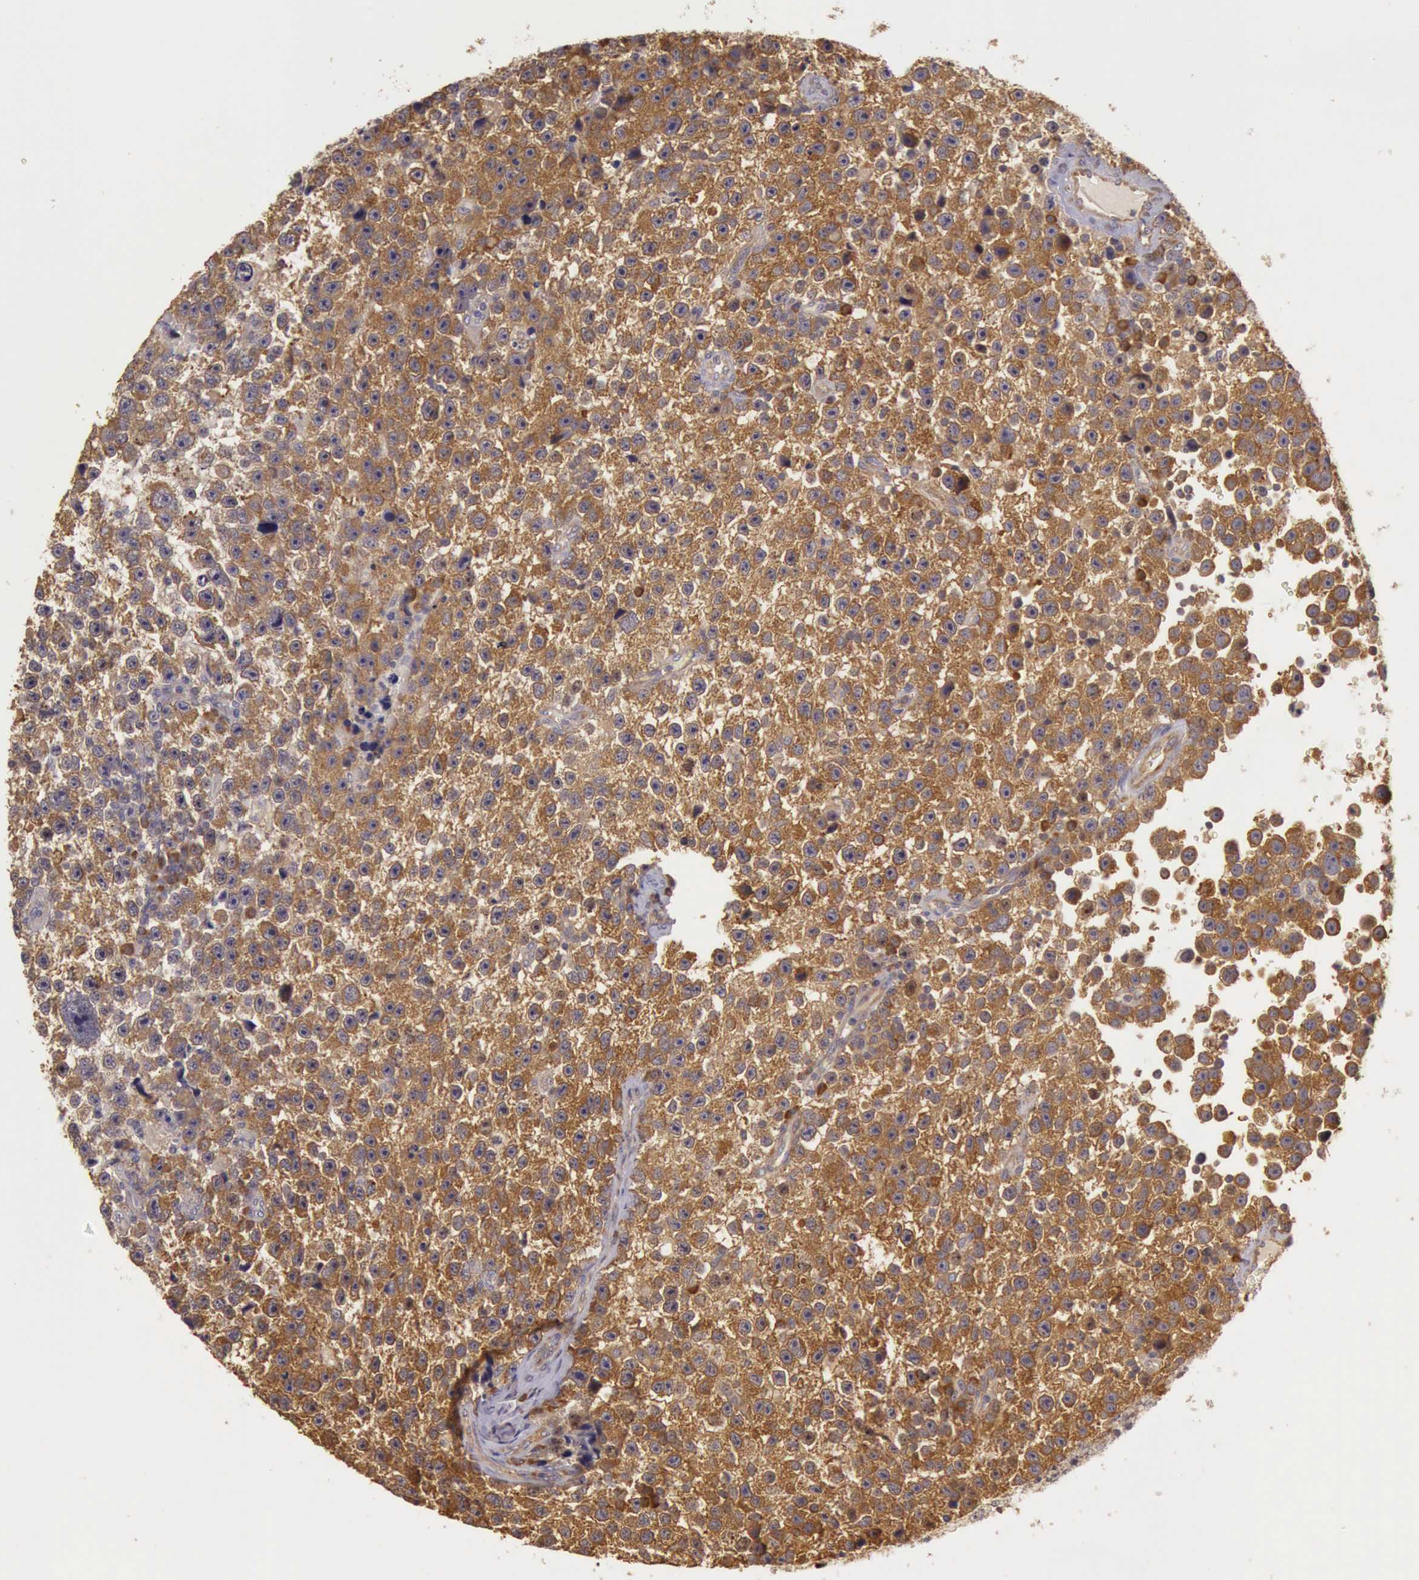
{"staining": {"intensity": "strong", "quantity": ">75%", "location": "cytoplasmic/membranous"}, "tissue": "testis cancer", "cell_type": "Tumor cells", "image_type": "cancer", "snomed": [{"axis": "morphology", "description": "Seminoma, NOS"}, {"axis": "topography", "description": "Testis"}], "caption": "Testis cancer stained with DAB immunohistochemistry exhibits high levels of strong cytoplasmic/membranous expression in about >75% of tumor cells.", "gene": "EIF5", "patient": {"sex": "male", "age": 33}}